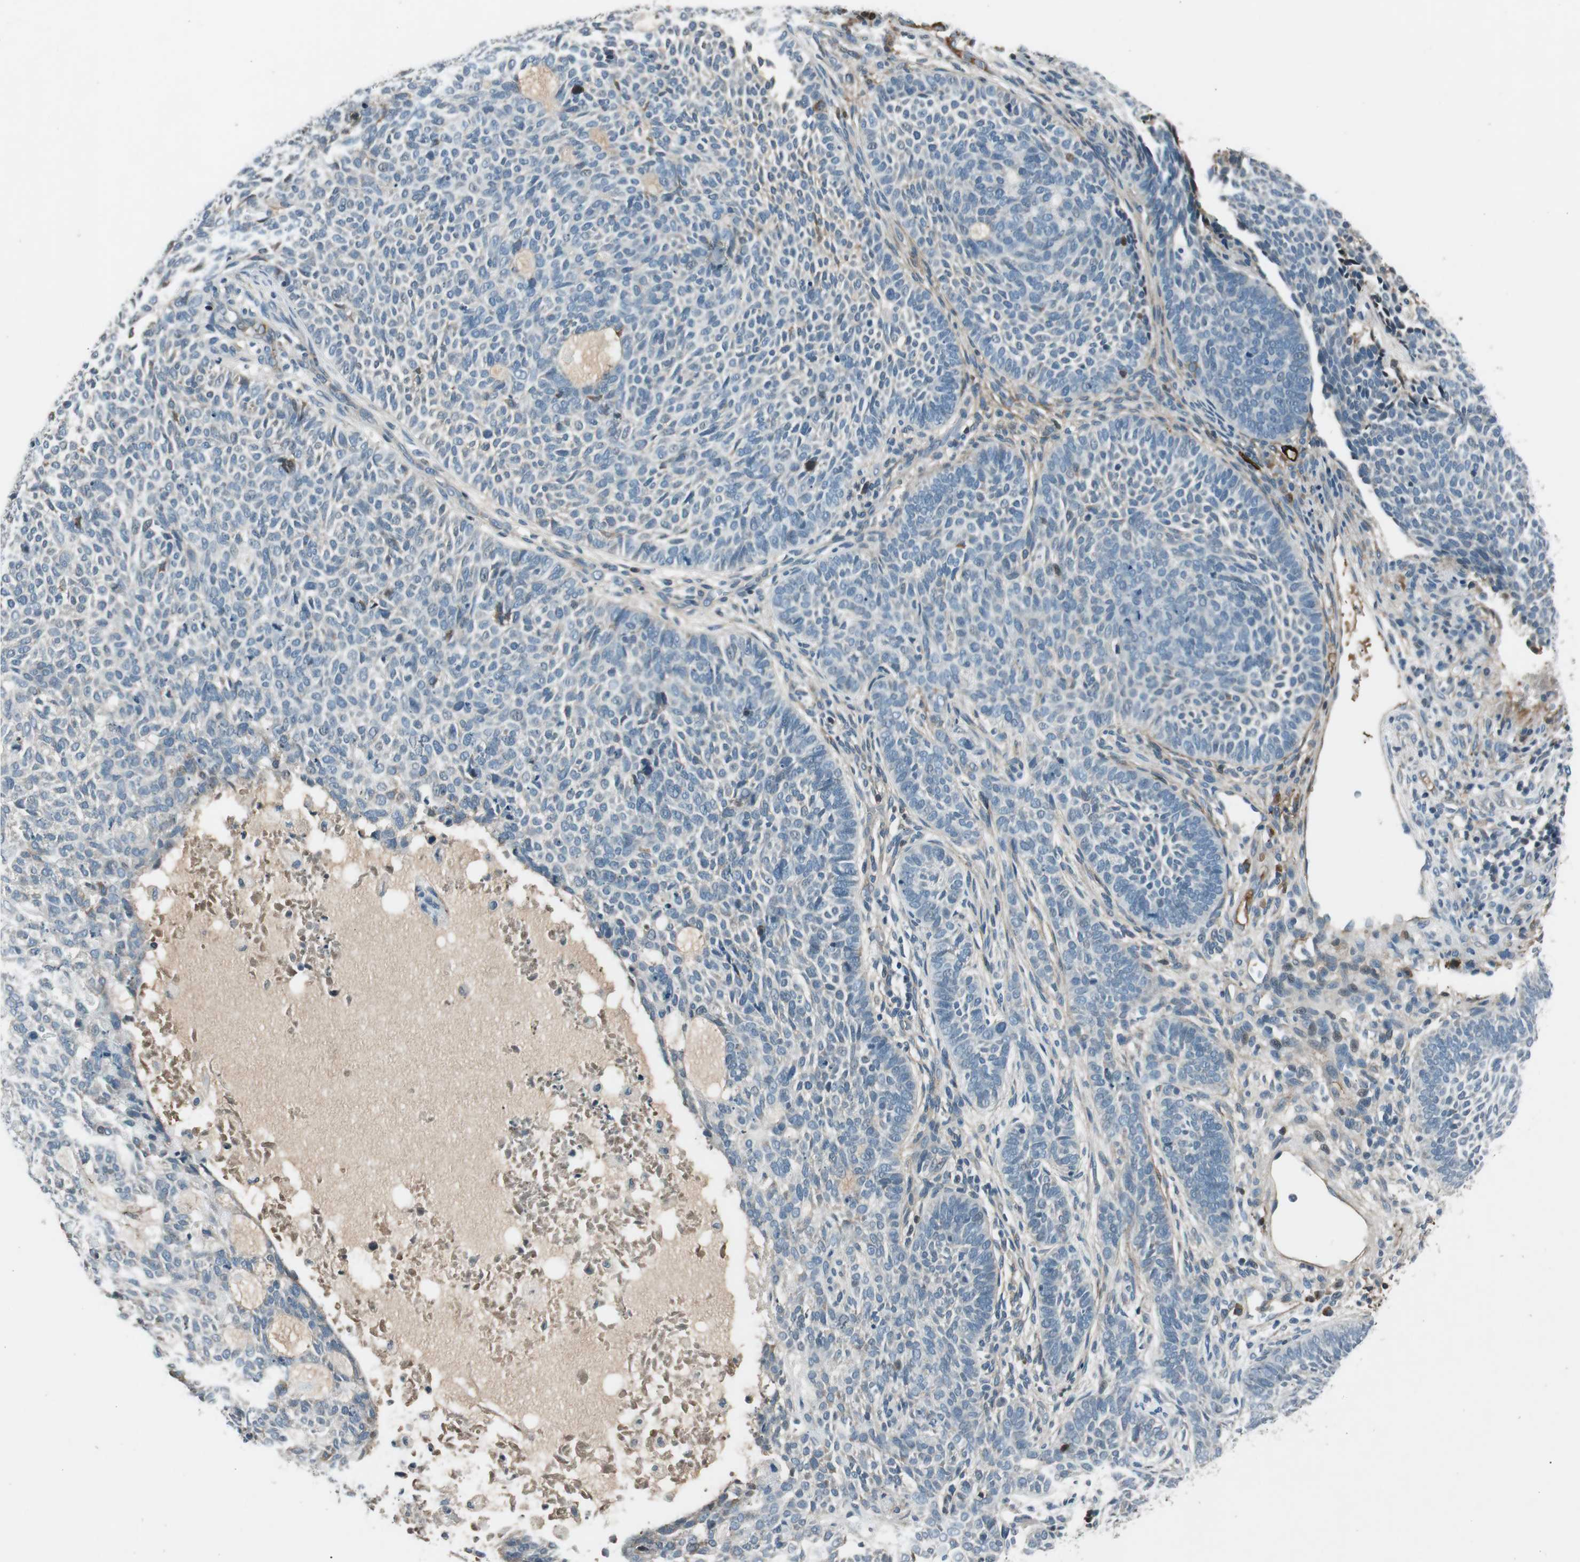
{"staining": {"intensity": "negative", "quantity": "none", "location": "none"}, "tissue": "skin cancer", "cell_type": "Tumor cells", "image_type": "cancer", "snomed": [{"axis": "morphology", "description": "Basal cell carcinoma"}, {"axis": "topography", "description": "Skin"}], "caption": "DAB immunohistochemical staining of human basal cell carcinoma (skin) displays no significant positivity in tumor cells.", "gene": "PDPN", "patient": {"sex": "male", "age": 87}}